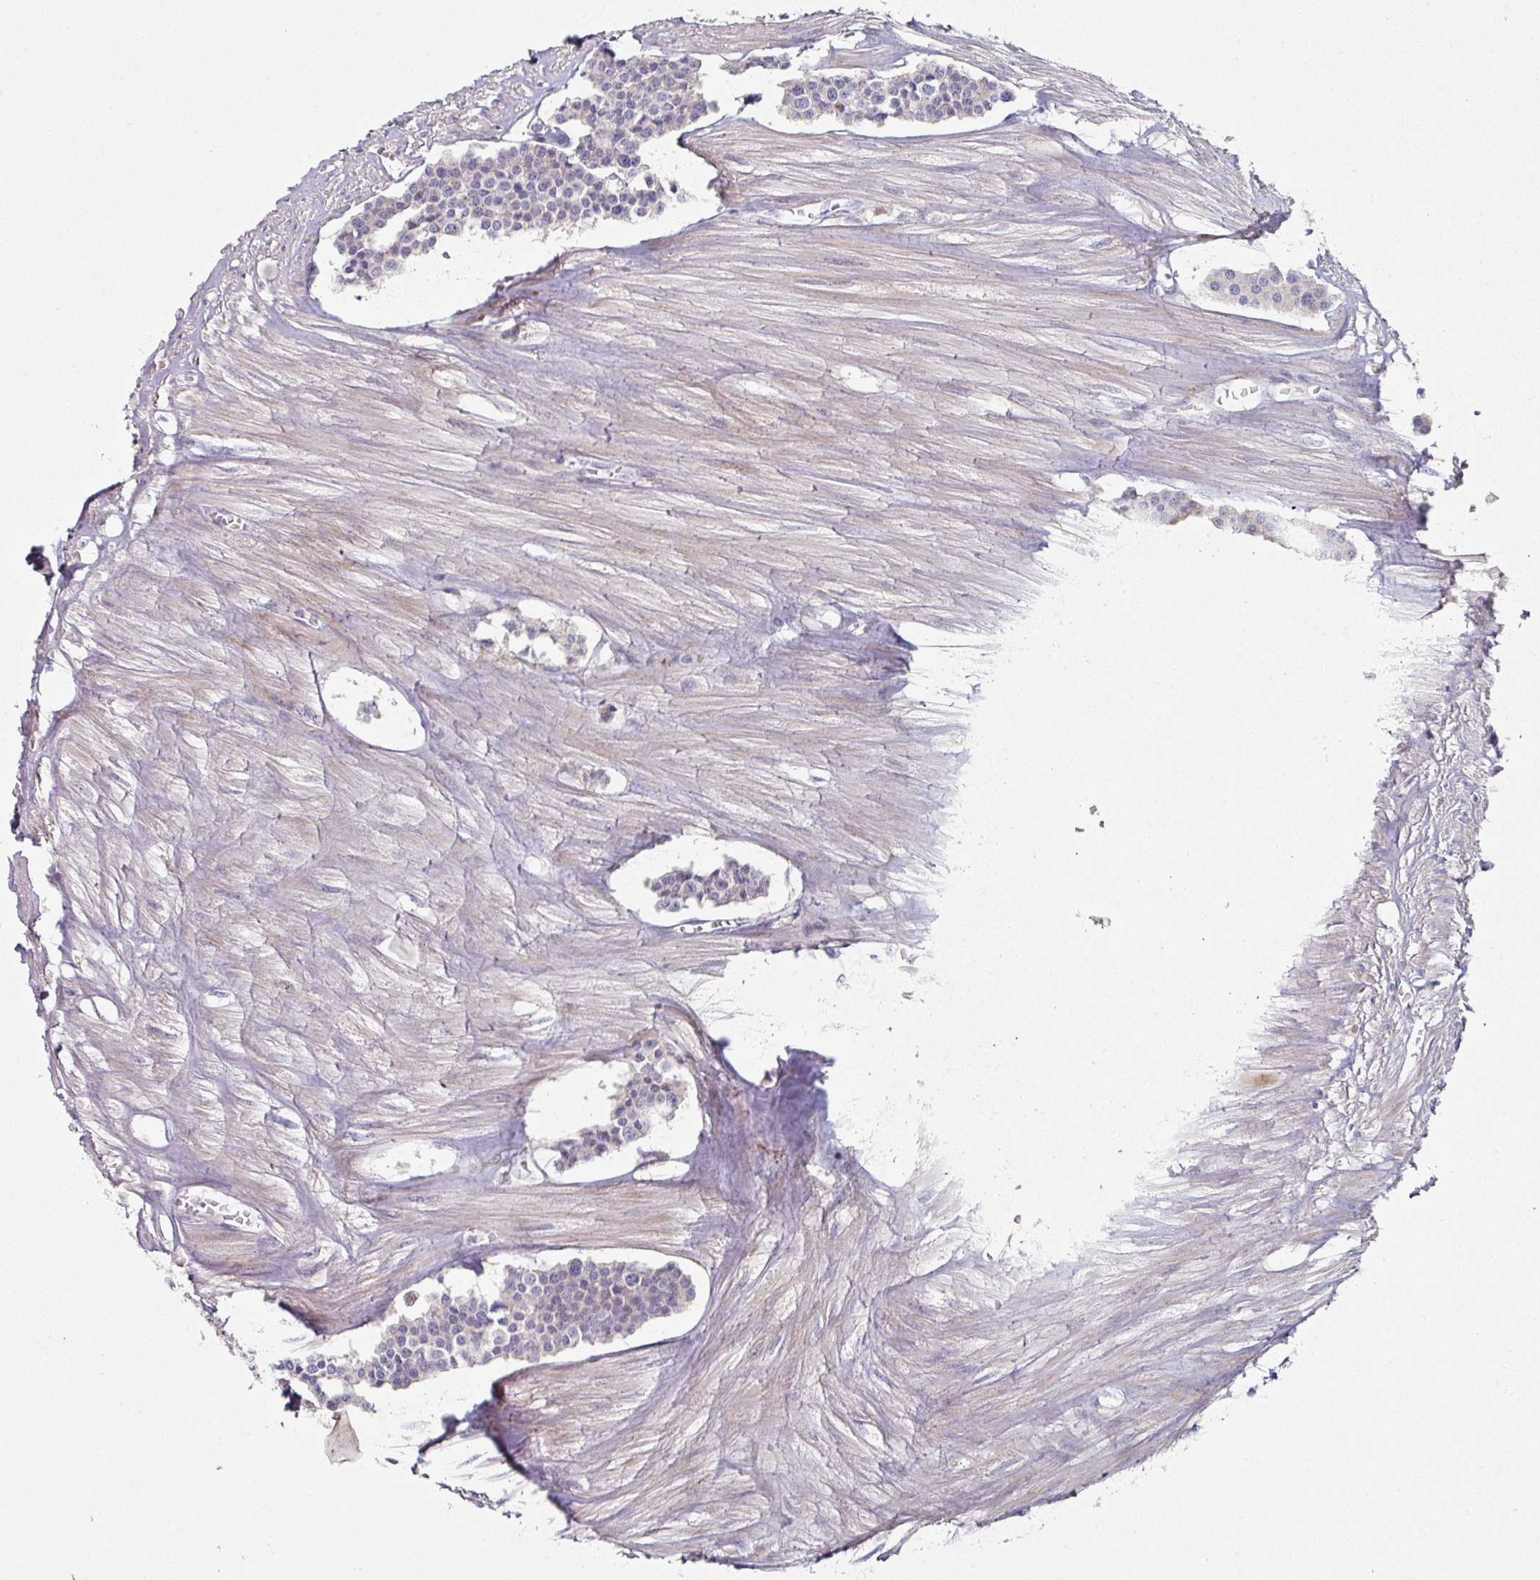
{"staining": {"intensity": "negative", "quantity": "none", "location": "none"}, "tissue": "carcinoid", "cell_type": "Tumor cells", "image_type": "cancer", "snomed": [{"axis": "morphology", "description": "Carcinoid, malignant, NOS"}, {"axis": "topography", "description": "Small intestine"}], "caption": "IHC of human carcinoid demonstrates no positivity in tumor cells.", "gene": "WSB2", "patient": {"sex": "male", "age": 60}}